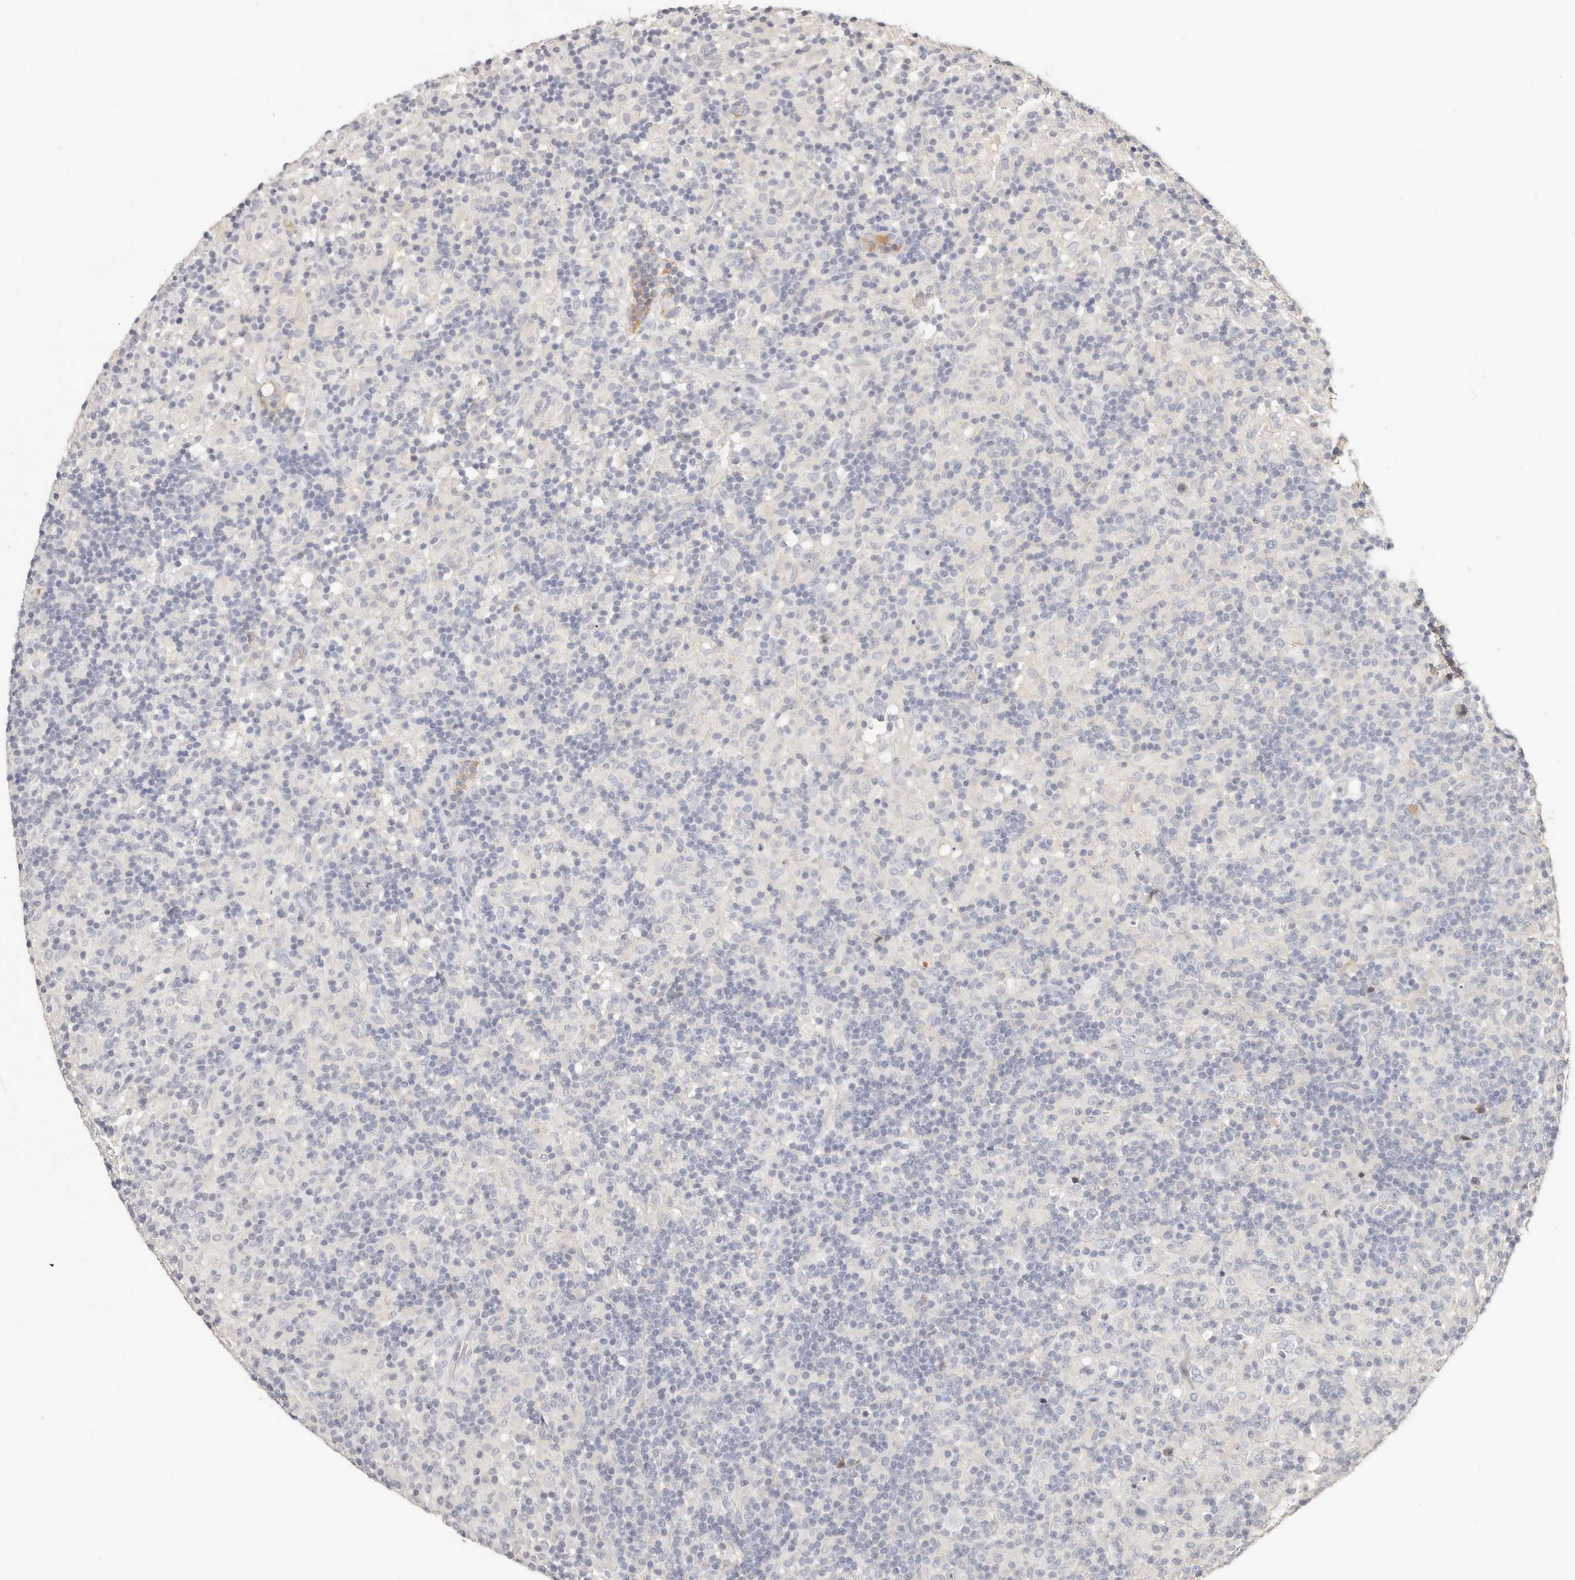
{"staining": {"intensity": "negative", "quantity": "none", "location": "none"}, "tissue": "lymphoma", "cell_type": "Tumor cells", "image_type": "cancer", "snomed": [{"axis": "morphology", "description": "Hodgkin's disease, NOS"}, {"axis": "topography", "description": "Lymph node"}], "caption": "Immunohistochemistry (IHC) image of neoplastic tissue: lymphoma stained with DAB (3,3'-diaminobenzidine) exhibits no significant protein staining in tumor cells.", "gene": "CXADR", "patient": {"sex": "male", "age": 70}}